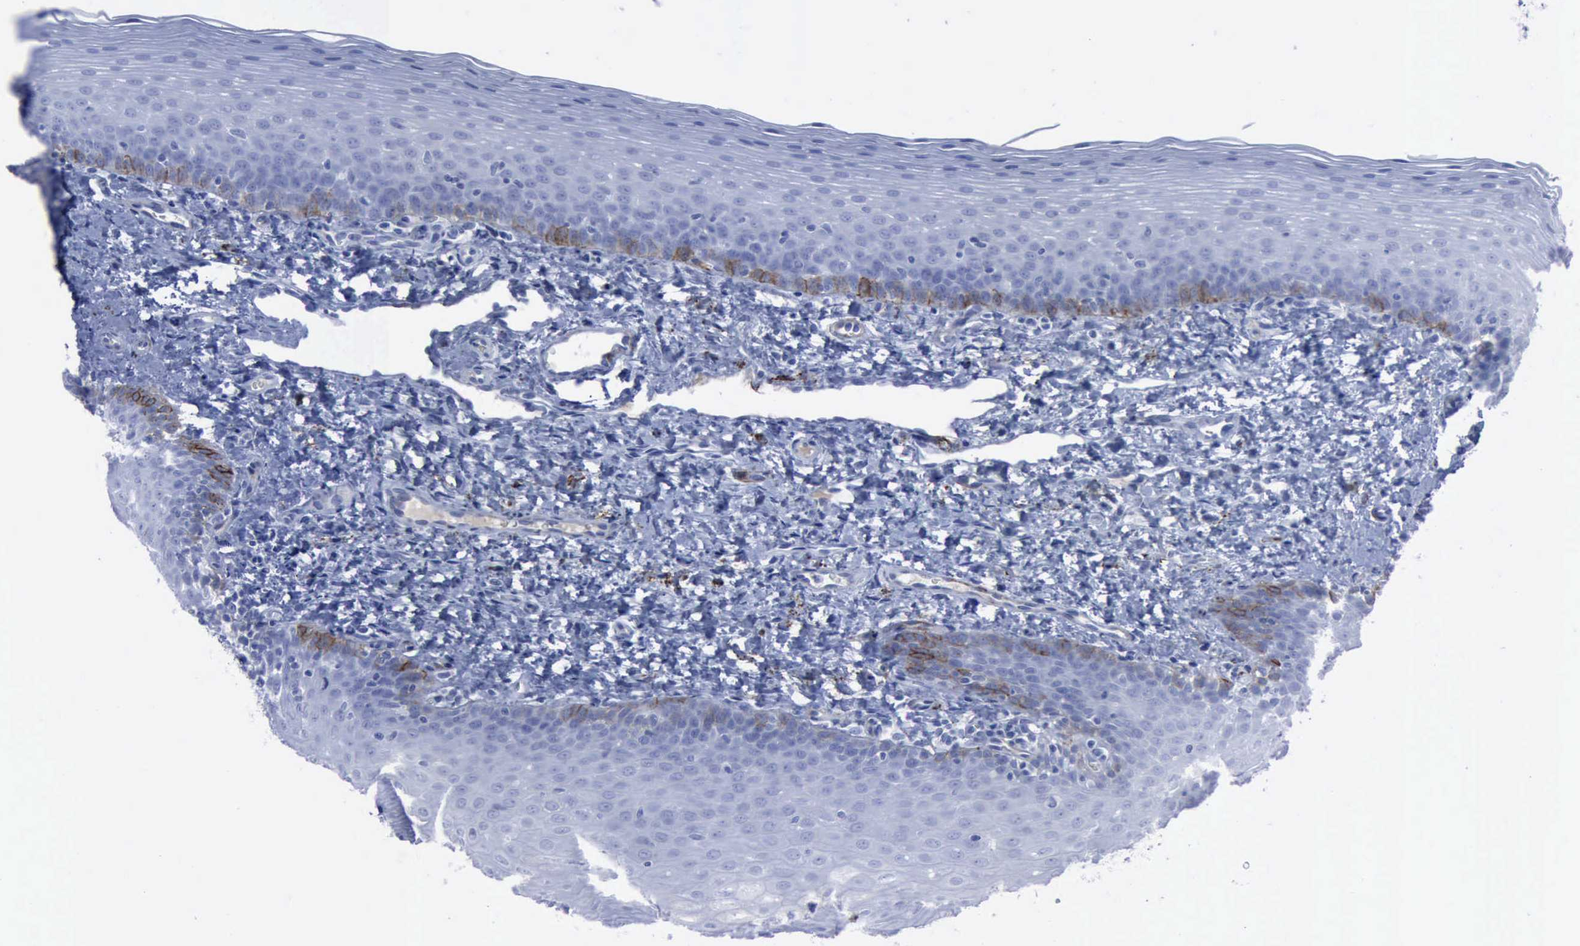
{"staining": {"intensity": "strong", "quantity": "<25%", "location": "cytoplasmic/membranous"}, "tissue": "oral mucosa", "cell_type": "Squamous epithelial cells", "image_type": "normal", "snomed": [{"axis": "morphology", "description": "Normal tissue, NOS"}, {"axis": "topography", "description": "Oral tissue"}], "caption": "Immunohistochemical staining of benign oral mucosa demonstrates <25% levels of strong cytoplasmic/membranous protein expression in approximately <25% of squamous epithelial cells.", "gene": "NGFR", "patient": {"sex": "male", "age": 20}}